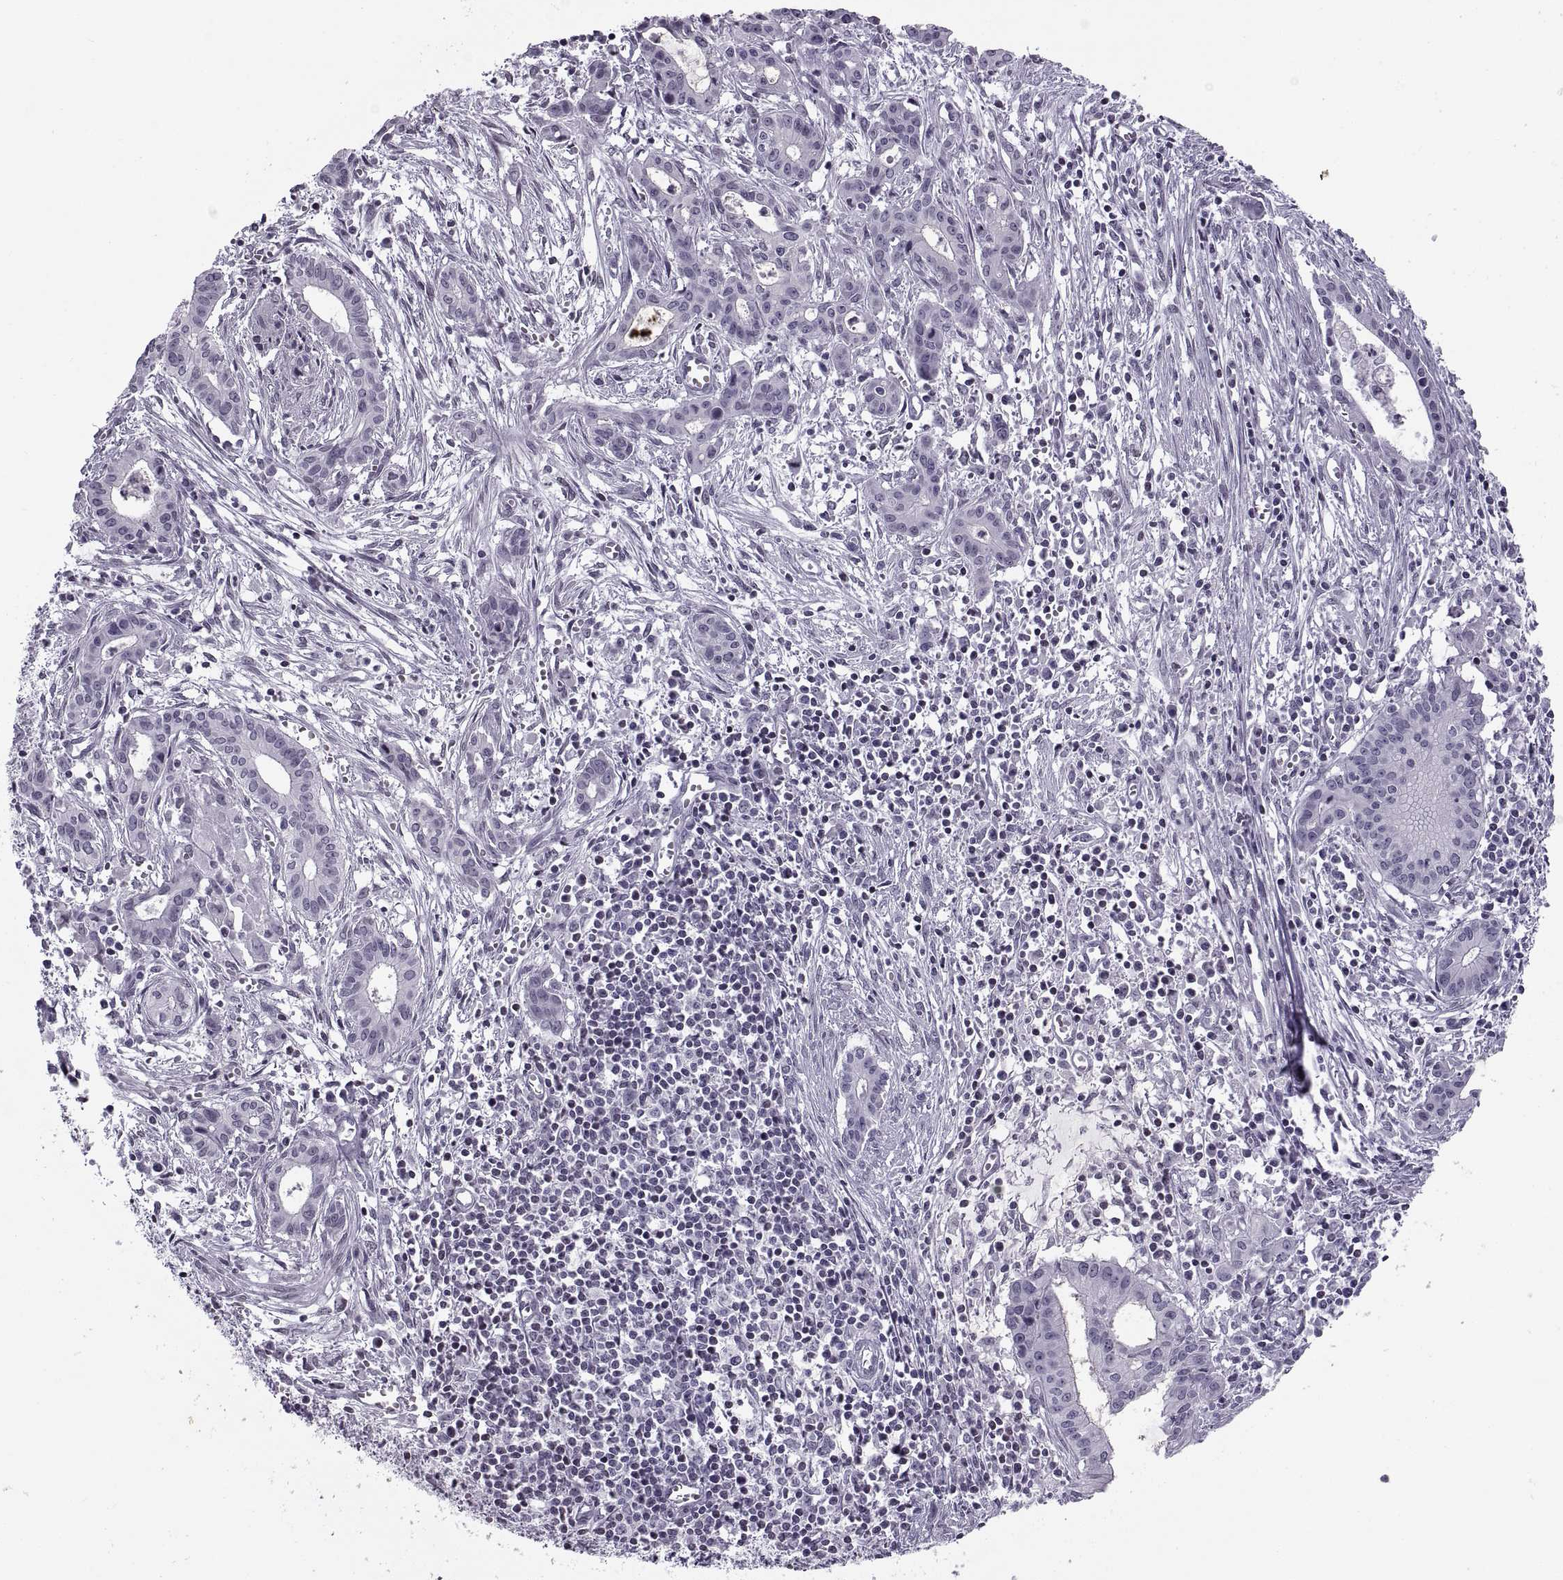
{"staining": {"intensity": "negative", "quantity": "none", "location": "none"}, "tissue": "pancreatic cancer", "cell_type": "Tumor cells", "image_type": "cancer", "snomed": [{"axis": "morphology", "description": "Adenocarcinoma, NOS"}, {"axis": "topography", "description": "Pancreas"}], "caption": "Immunohistochemistry (IHC) photomicrograph of human pancreatic cancer (adenocarcinoma) stained for a protein (brown), which reveals no staining in tumor cells.", "gene": "H1-8", "patient": {"sex": "male", "age": 48}}